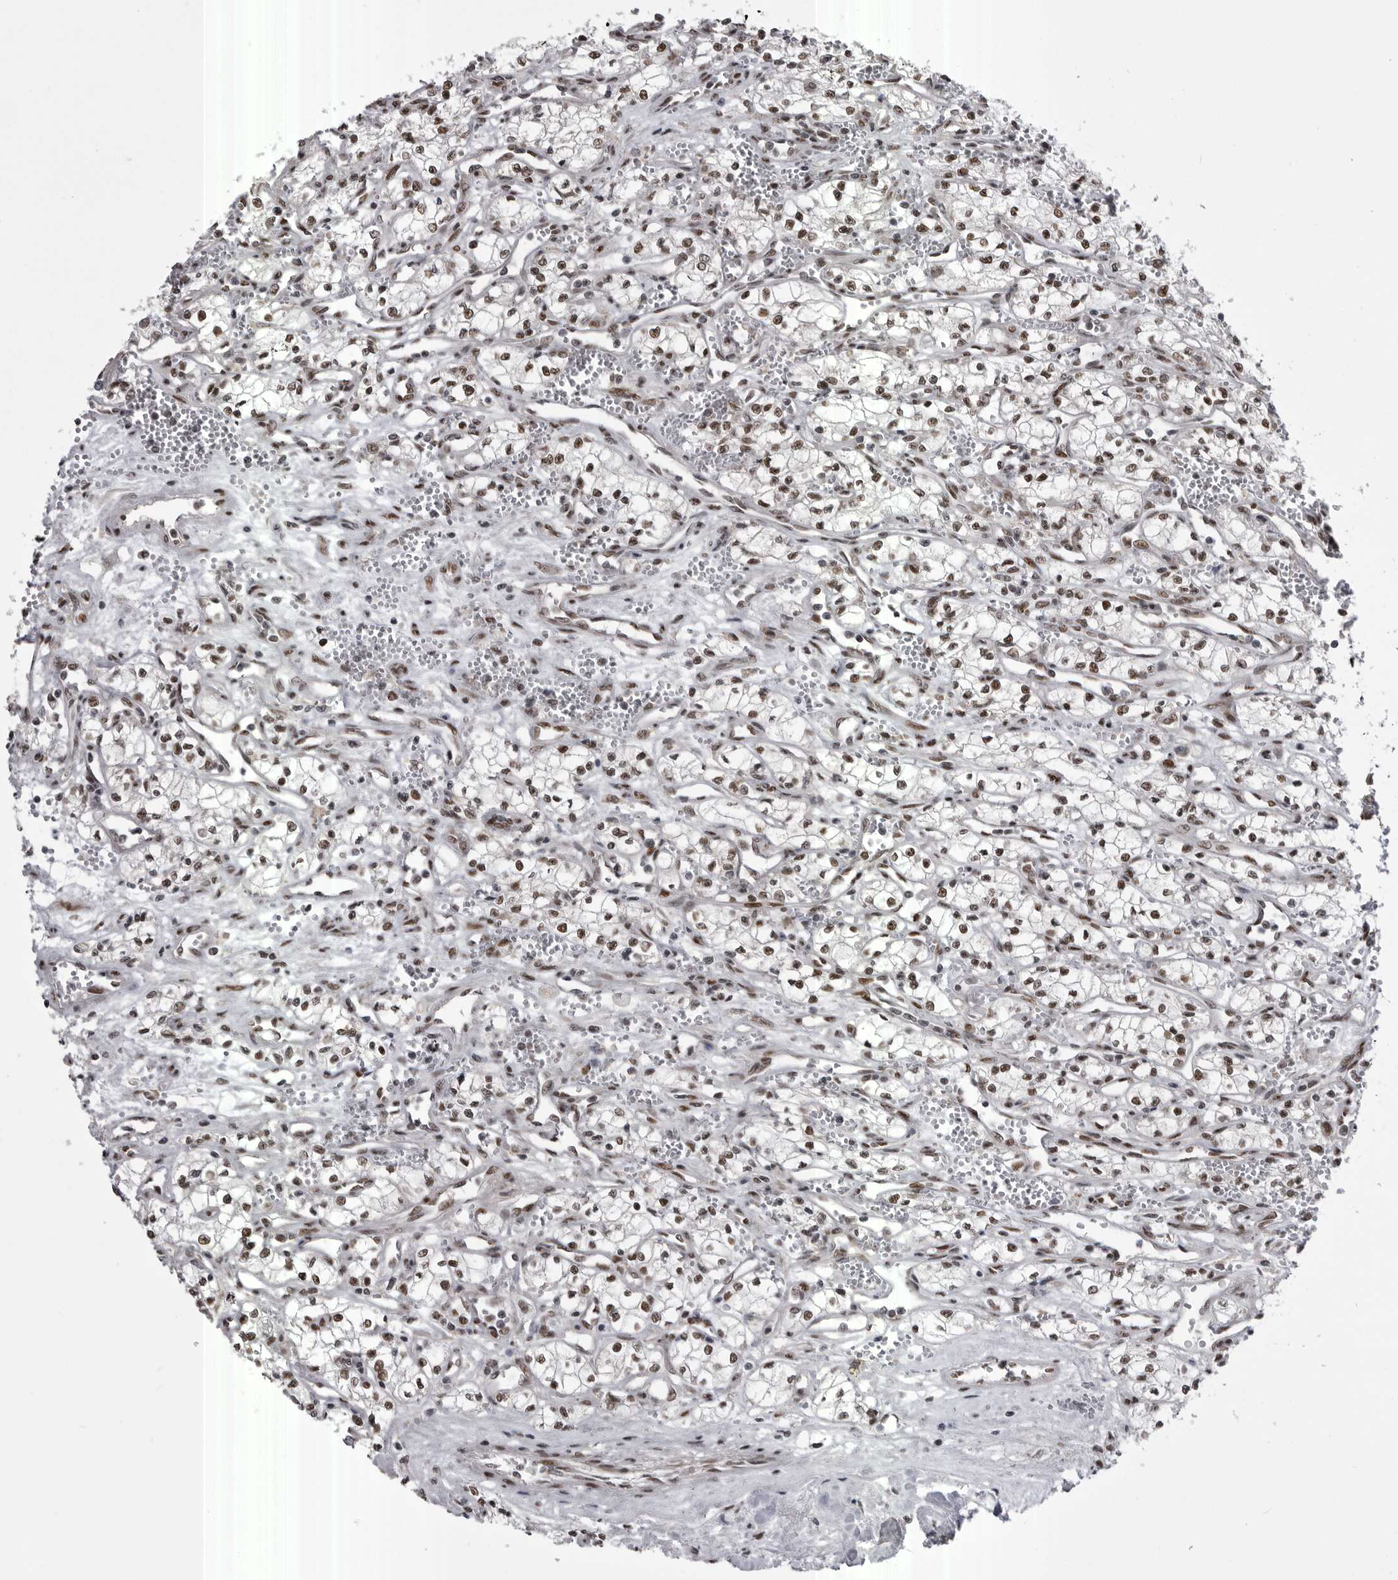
{"staining": {"intensity": "moderate", "quantity": ">75%", "location": "nuclear"}, "tissue": "renal cancer", "cell_type": "Tumor cells", "image_type": "cancer", "snomed": [{"axis": "morphology", "description": "Adenocarcinoma, NOS"}, {"axis": "topography", "description": "Kidney"}], "caption": "About >75% of tumor cells in human renal cancer (adenocarcinoma) exhibit moderate nuclear protein positivity as visualized by brown immunohistochemical staining.", "gene": "MEPCE", "patient": {"sex": "male", "age": 59}}